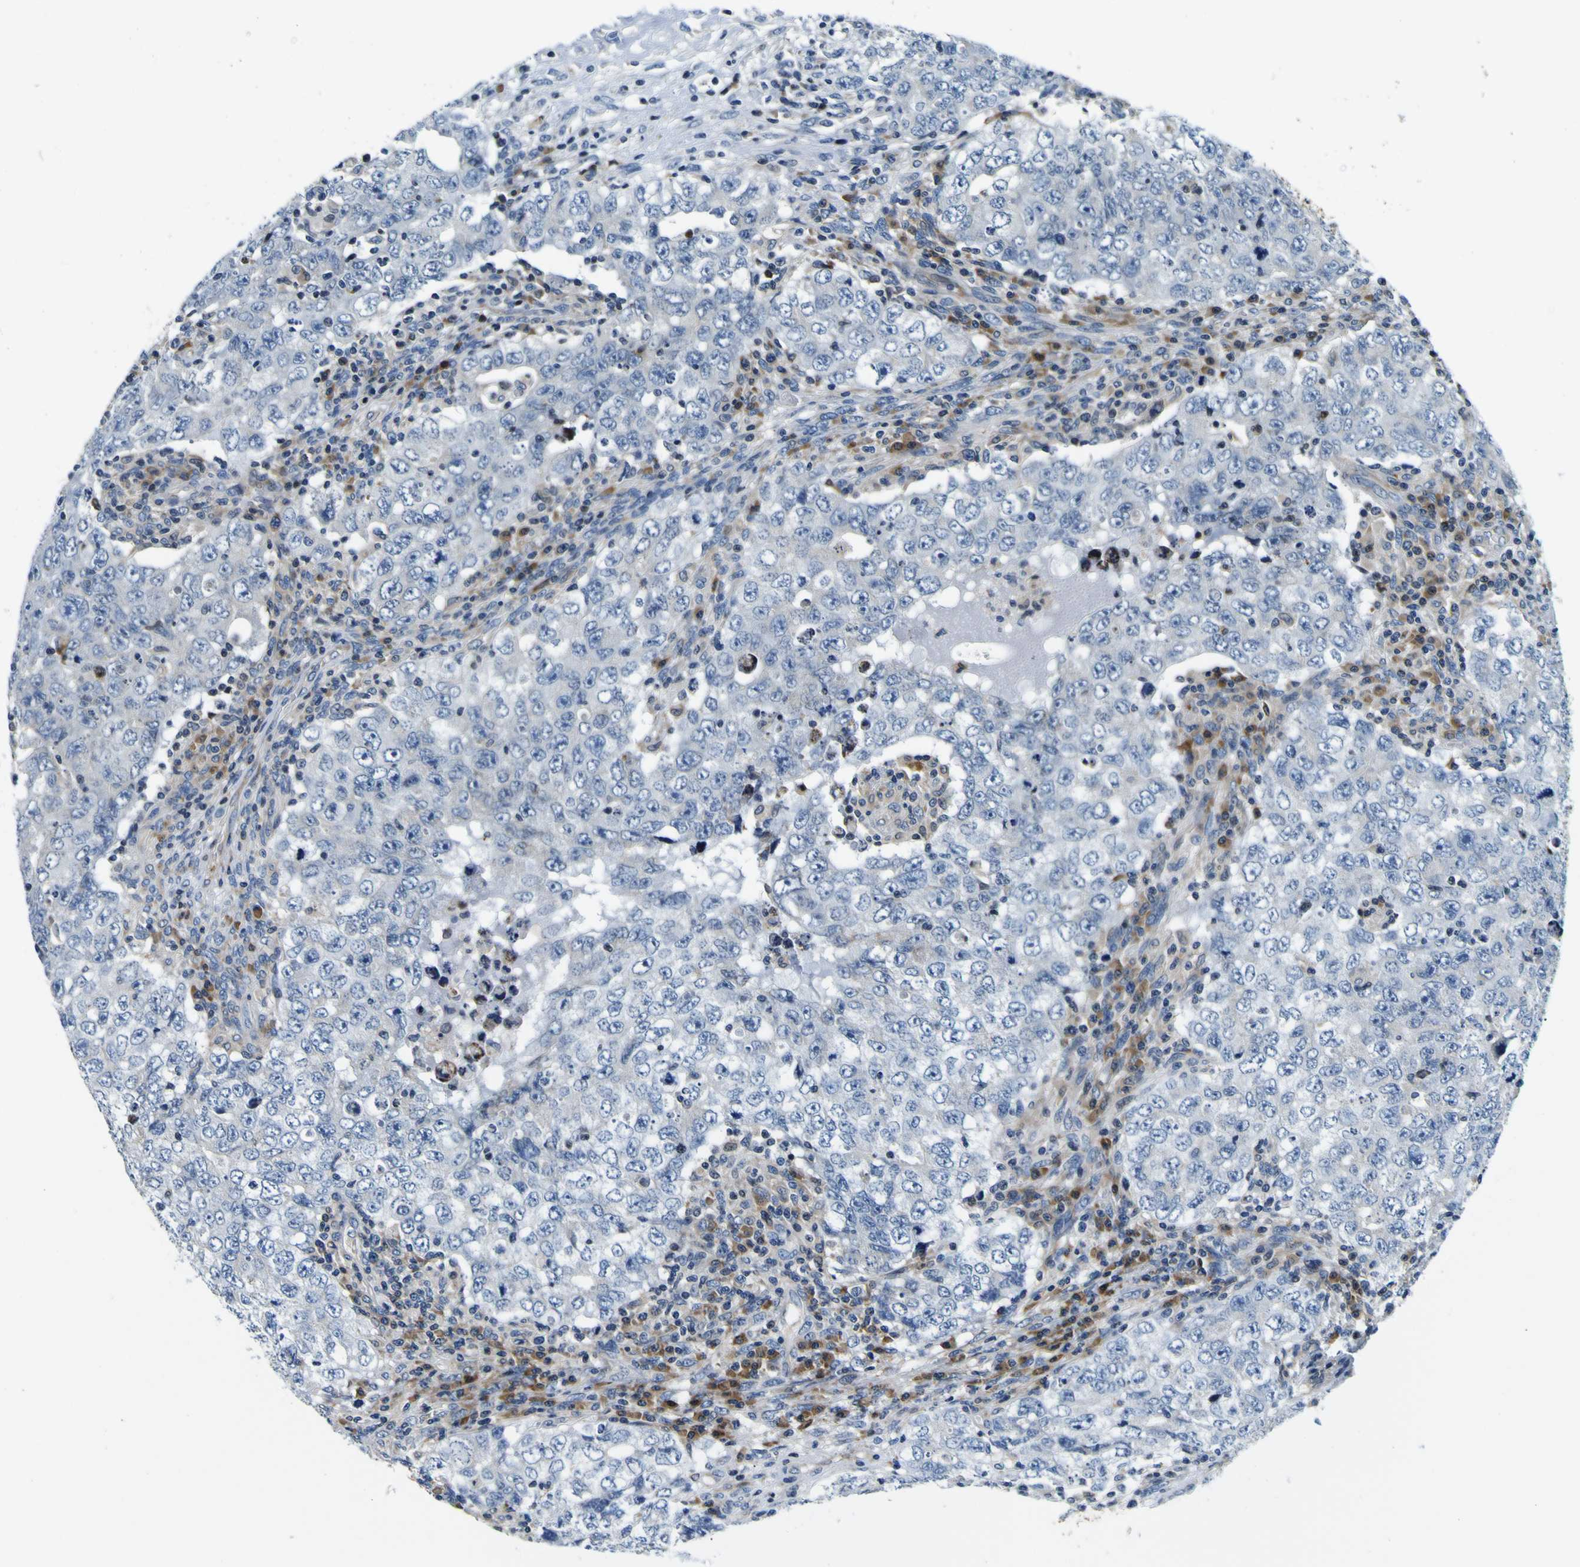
{"staining": {"intensity": "negative", "quantity": "none", "location": "none"}, "tissue": "testis cancer", "cell_type": "Tumor cells", "image_type": "cancer", "snomed": [{"axis": "morphology", "description": "Carcinoma, Embryonal, NOS"}, {"axis": "topography", "description": "Testis"}], "caption": "A high-resolution histopathology image shows immunohistochemistry staining of testis cancer (embryonal carcinoma), which exhibits no significant positivity in tumor cells. Nuclei are stained in blue.", "gene": "NLRP3", "patient": {"sex": "male", "age": 26}}